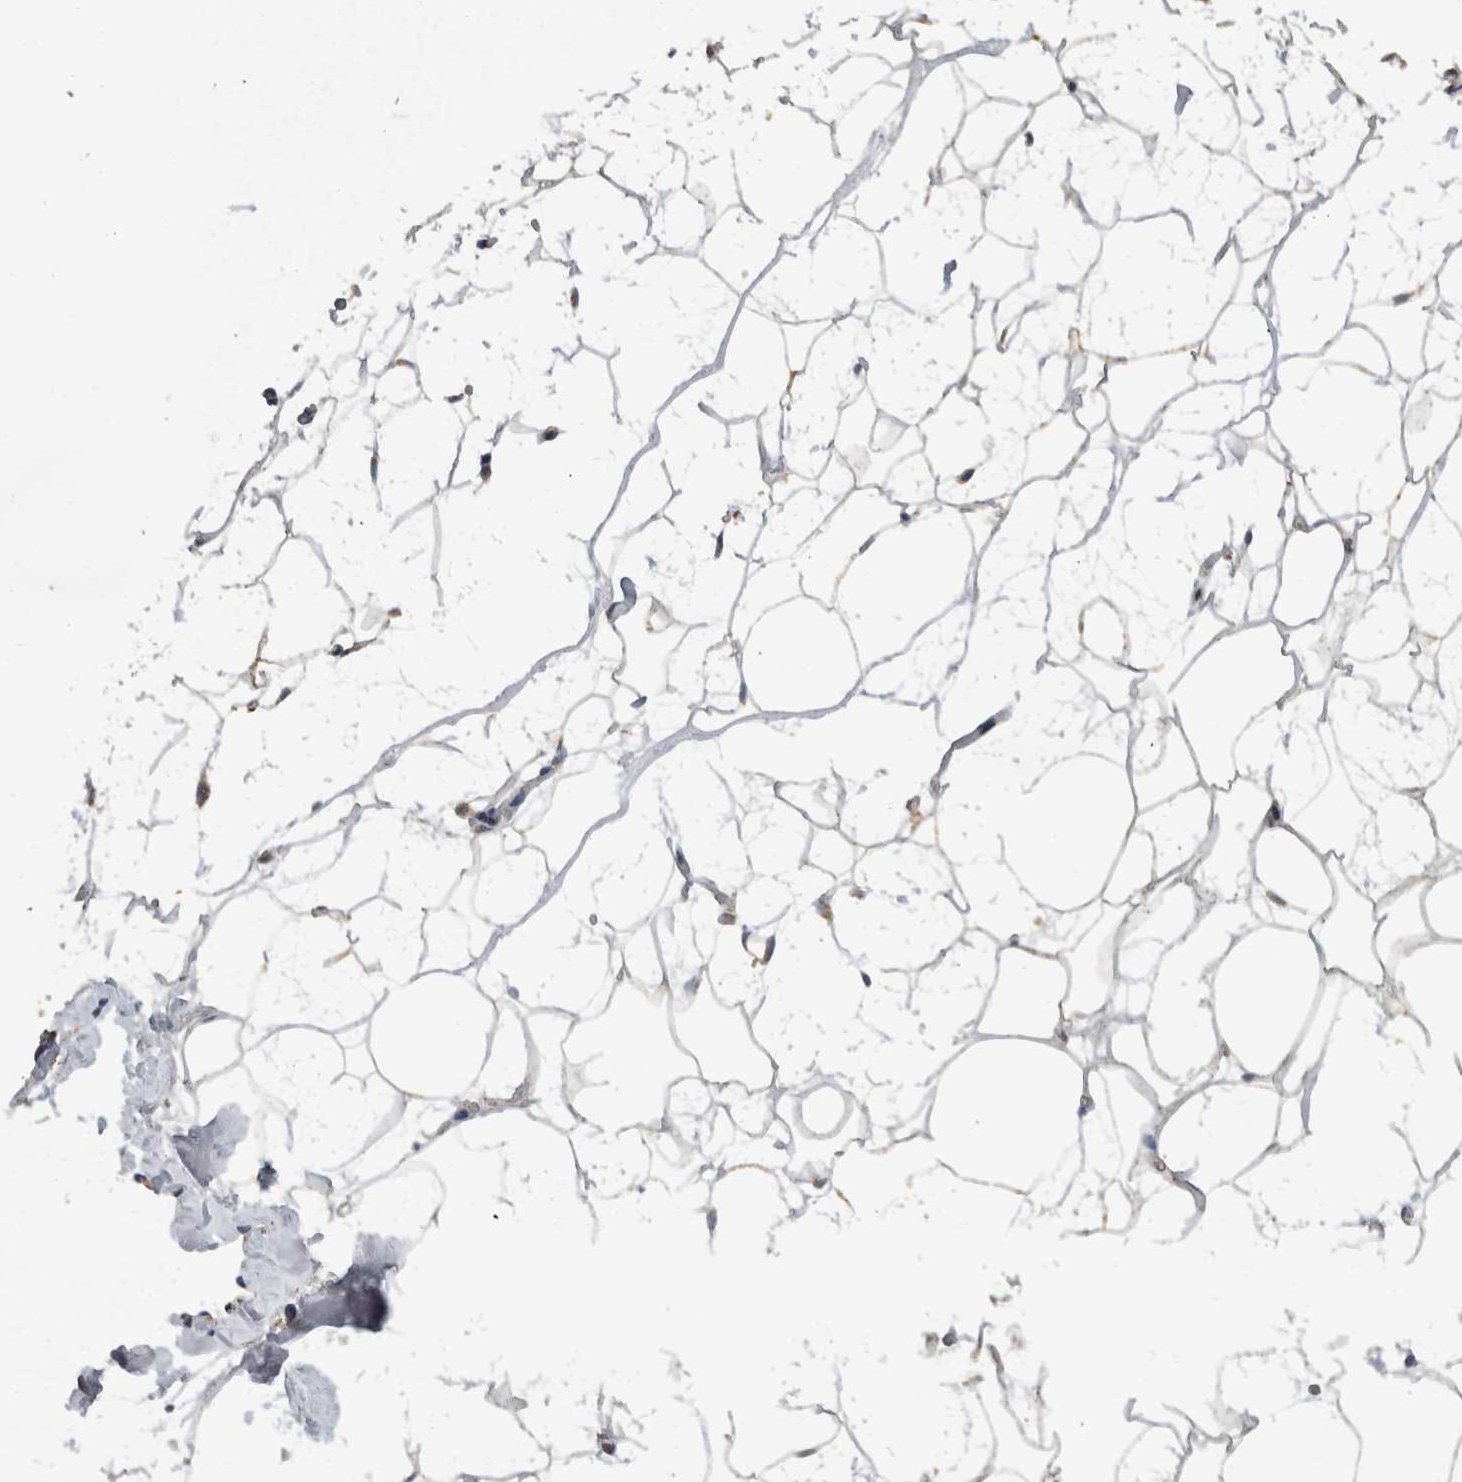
{"staining": {"intensity": "moderate", "quantity": "25%-75%", "location": "cytoplasmic/membranous"}, "tissue": "adipose tissue", "cell_type": "Adipocytes", "image_type": "normal", "snomed": [{"axis": "morphology", "description": "Normal tissue, NOS"}, {"axis": "morphology", "description": "Fibrosis, NOS"}, {"axis": "topography", "description": "Breast"}, {"axis": "topography", "description": "Adipose tissue"}], "caption": "A medium amount of moderate cytoplasmic/membranous expression is appreciated in approximately 25%-75% of adipocytes in benign adipose tissue.", "gene": "ARMC1", "patient": {"sex": "female", "age": 39}}